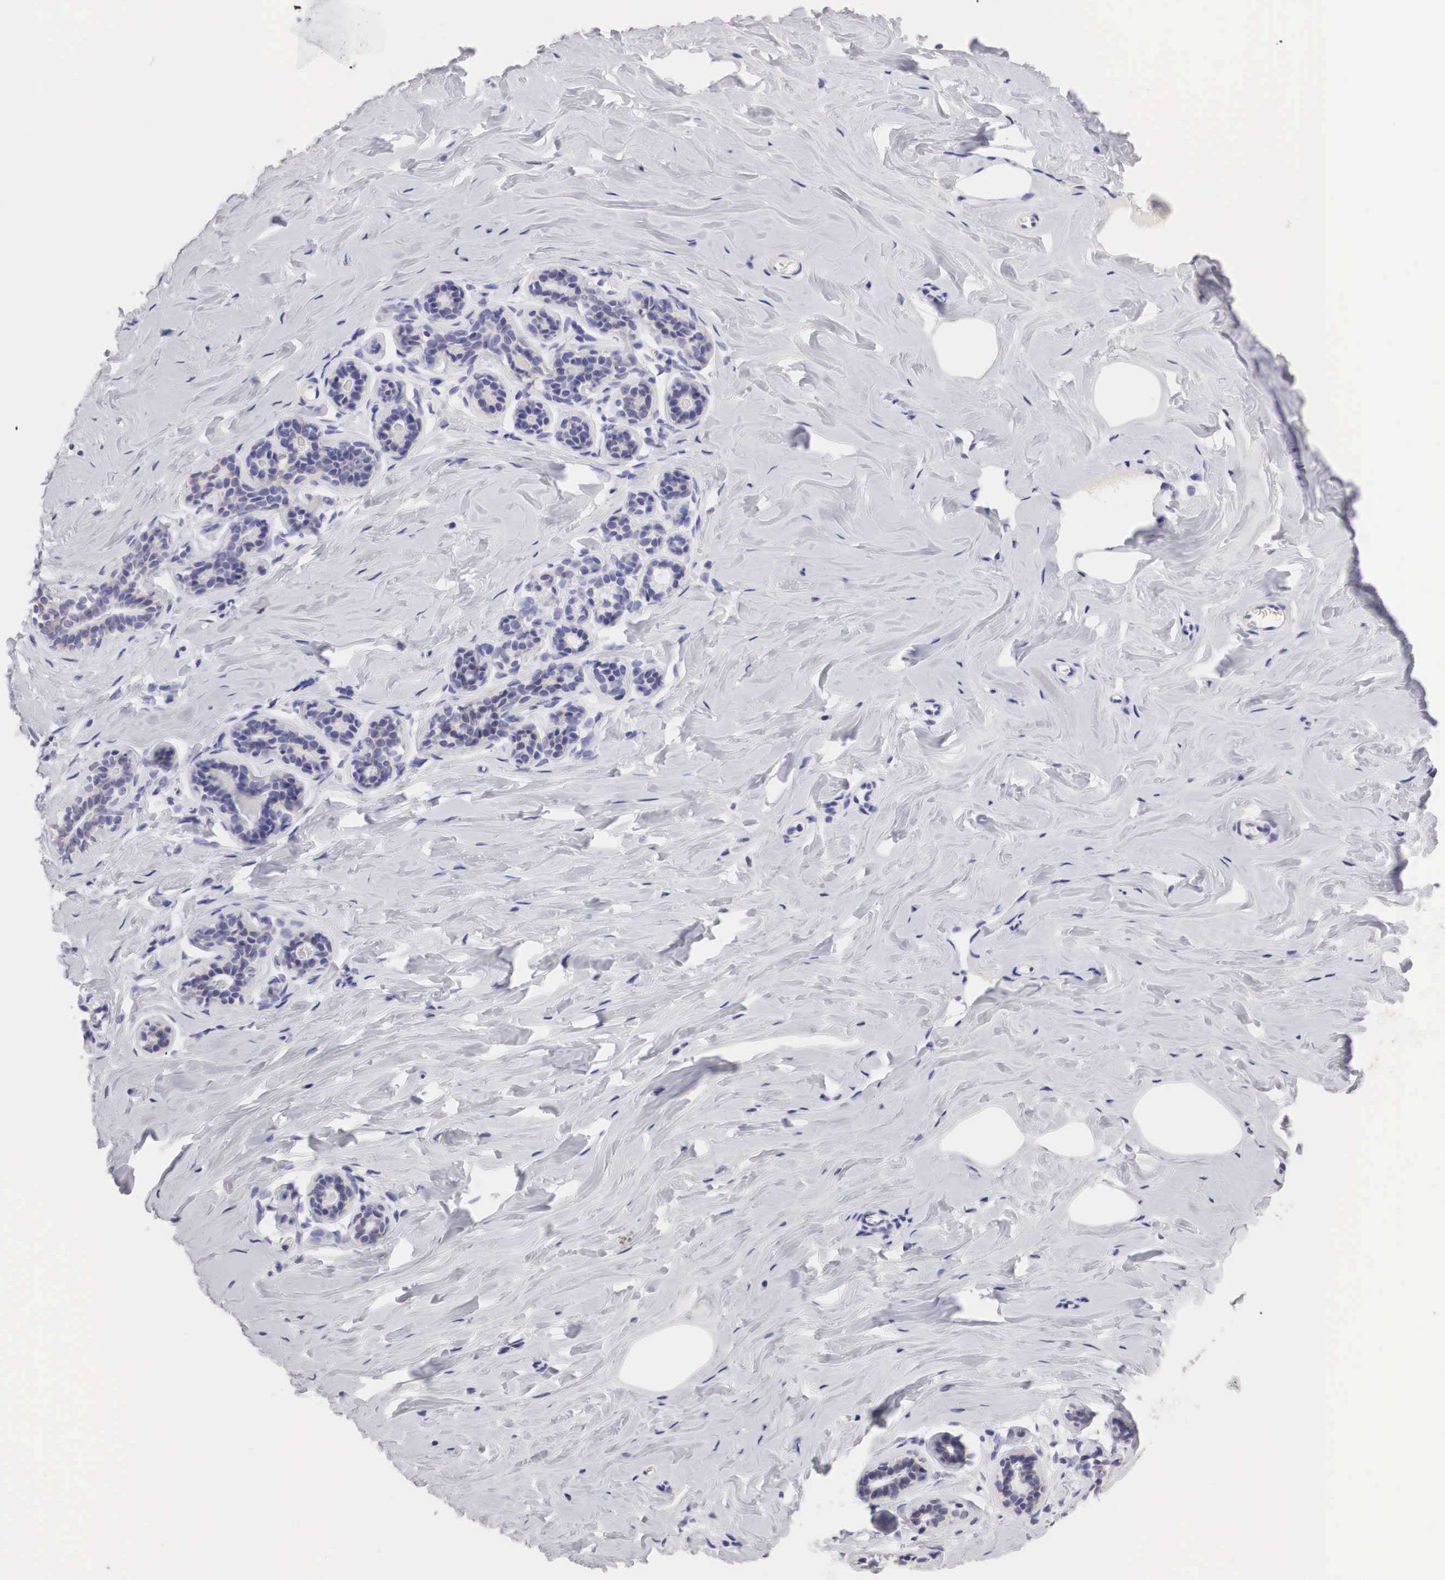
{"staining": {"intensity": "negative", "quantity": "none", "location": "none"}, "tissue": "breast", "cell_type": "Adipocytes", "image_type": "normal", "snomed": [{"axis": "morphology", "description": "Normal tissue, NOS"}, {"axis": "topography", "description": "Breast"}], "caption": "Histopathology image shows no protein positivity in adipocytes of unremarkable breast.", "gene": "ERBB2", "patient": {"sex": "female", "age": 45}}